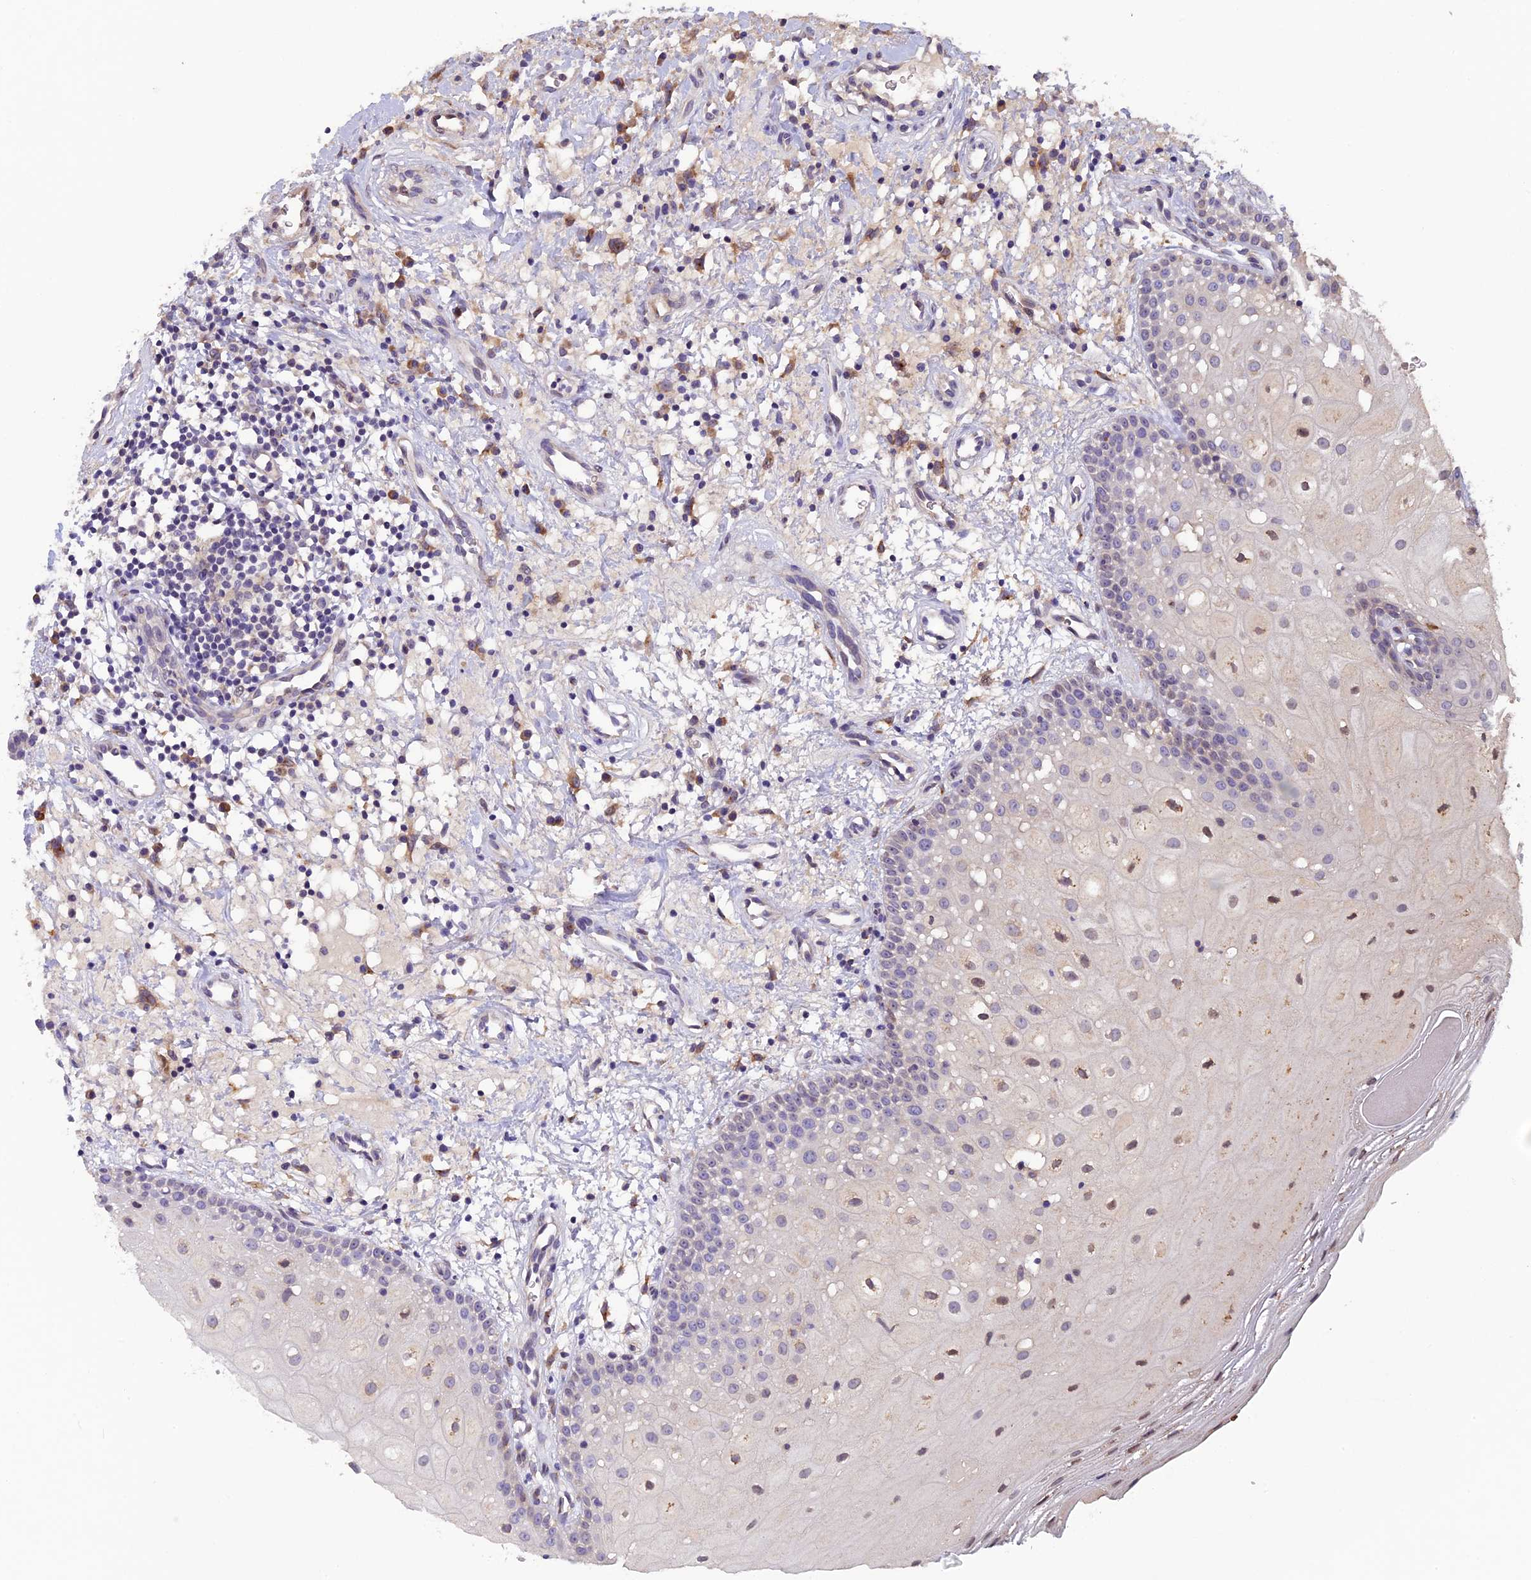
{"staining": {"intensity": "moderate", "quantity": "<25%", "location": "cytoplasmic/membranous,nuclear"}, "tissue": "oral mucosa", "cell_type": "Squamous epithelial cells", "image_type": "normal", "snomed": [{"axis": "morphology", "description": "Normal tissue, NOS"}, {"axis": "topography", "description": "Oral tissue"}], "caption": "A high-resolution photomicrograph shows immunohistochemistry (IHC) staining of benign oral mucosa, which exhibits moderate cytoplasmic/membranous,nuclear positivity in about <25% of squamous epithelial cells.", "gene": "CCDC9B", "patient": {"sex": "male", "age": 74}}